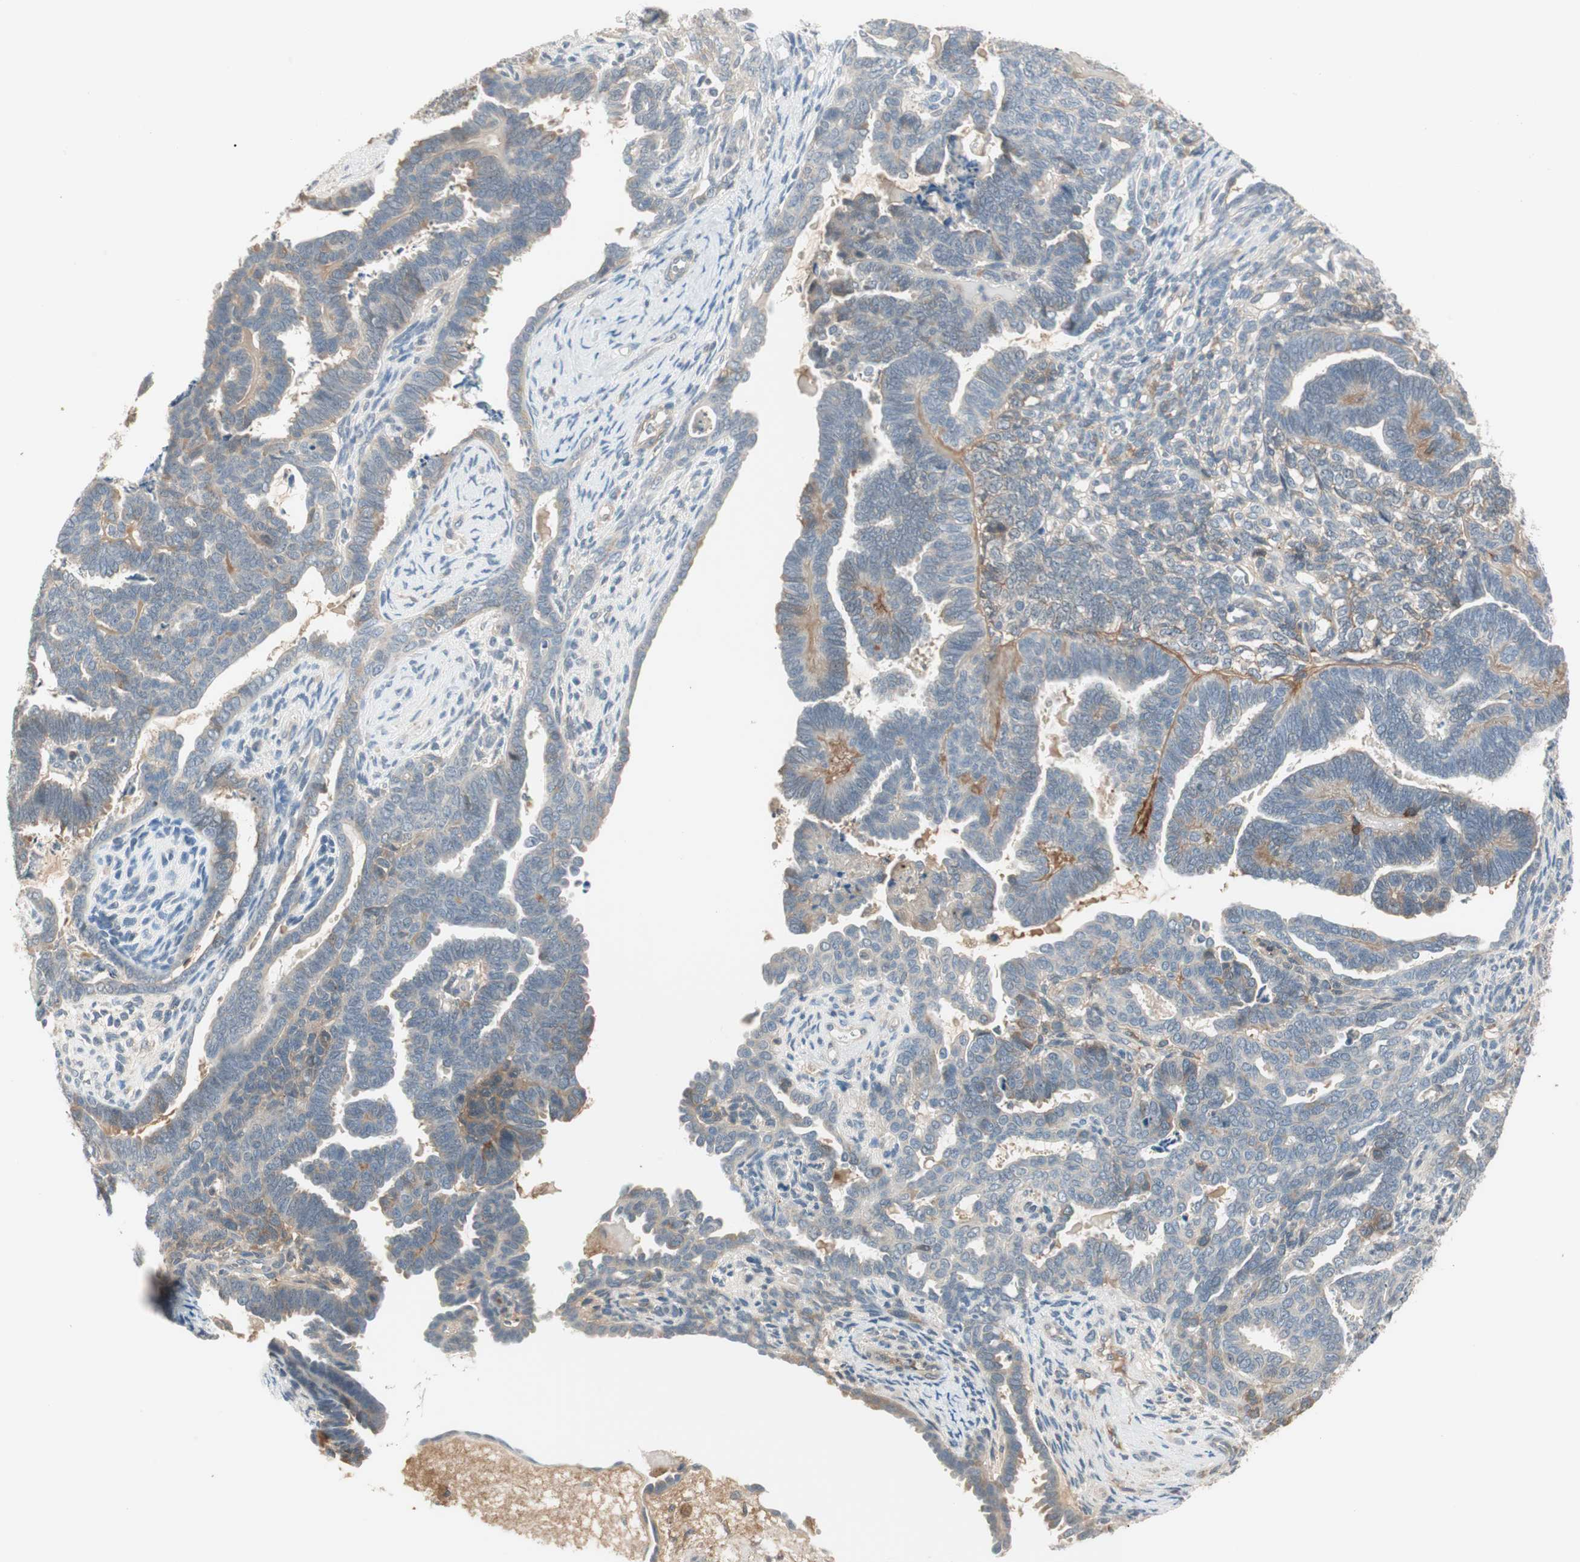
{"staining": {"intensity": "weak", "quantity": "<25%", "location": "cytoplasmic/membranous"}, "tissue": "endometrial cancer", "cell_type": "Tumor cells", "image_type": "cancer", "snomed": [{"axis": "morphology", "description": "Neoplasm, malignant, NOS"}, {"axis": "topography", "description": "Endometrium"}], "caption": "Tumor cells show no significant protein staining in endometrial cancer (malignant neoplasm).", "gene": "RNGTT", "patient": {"sex": "female", "age": 74}}